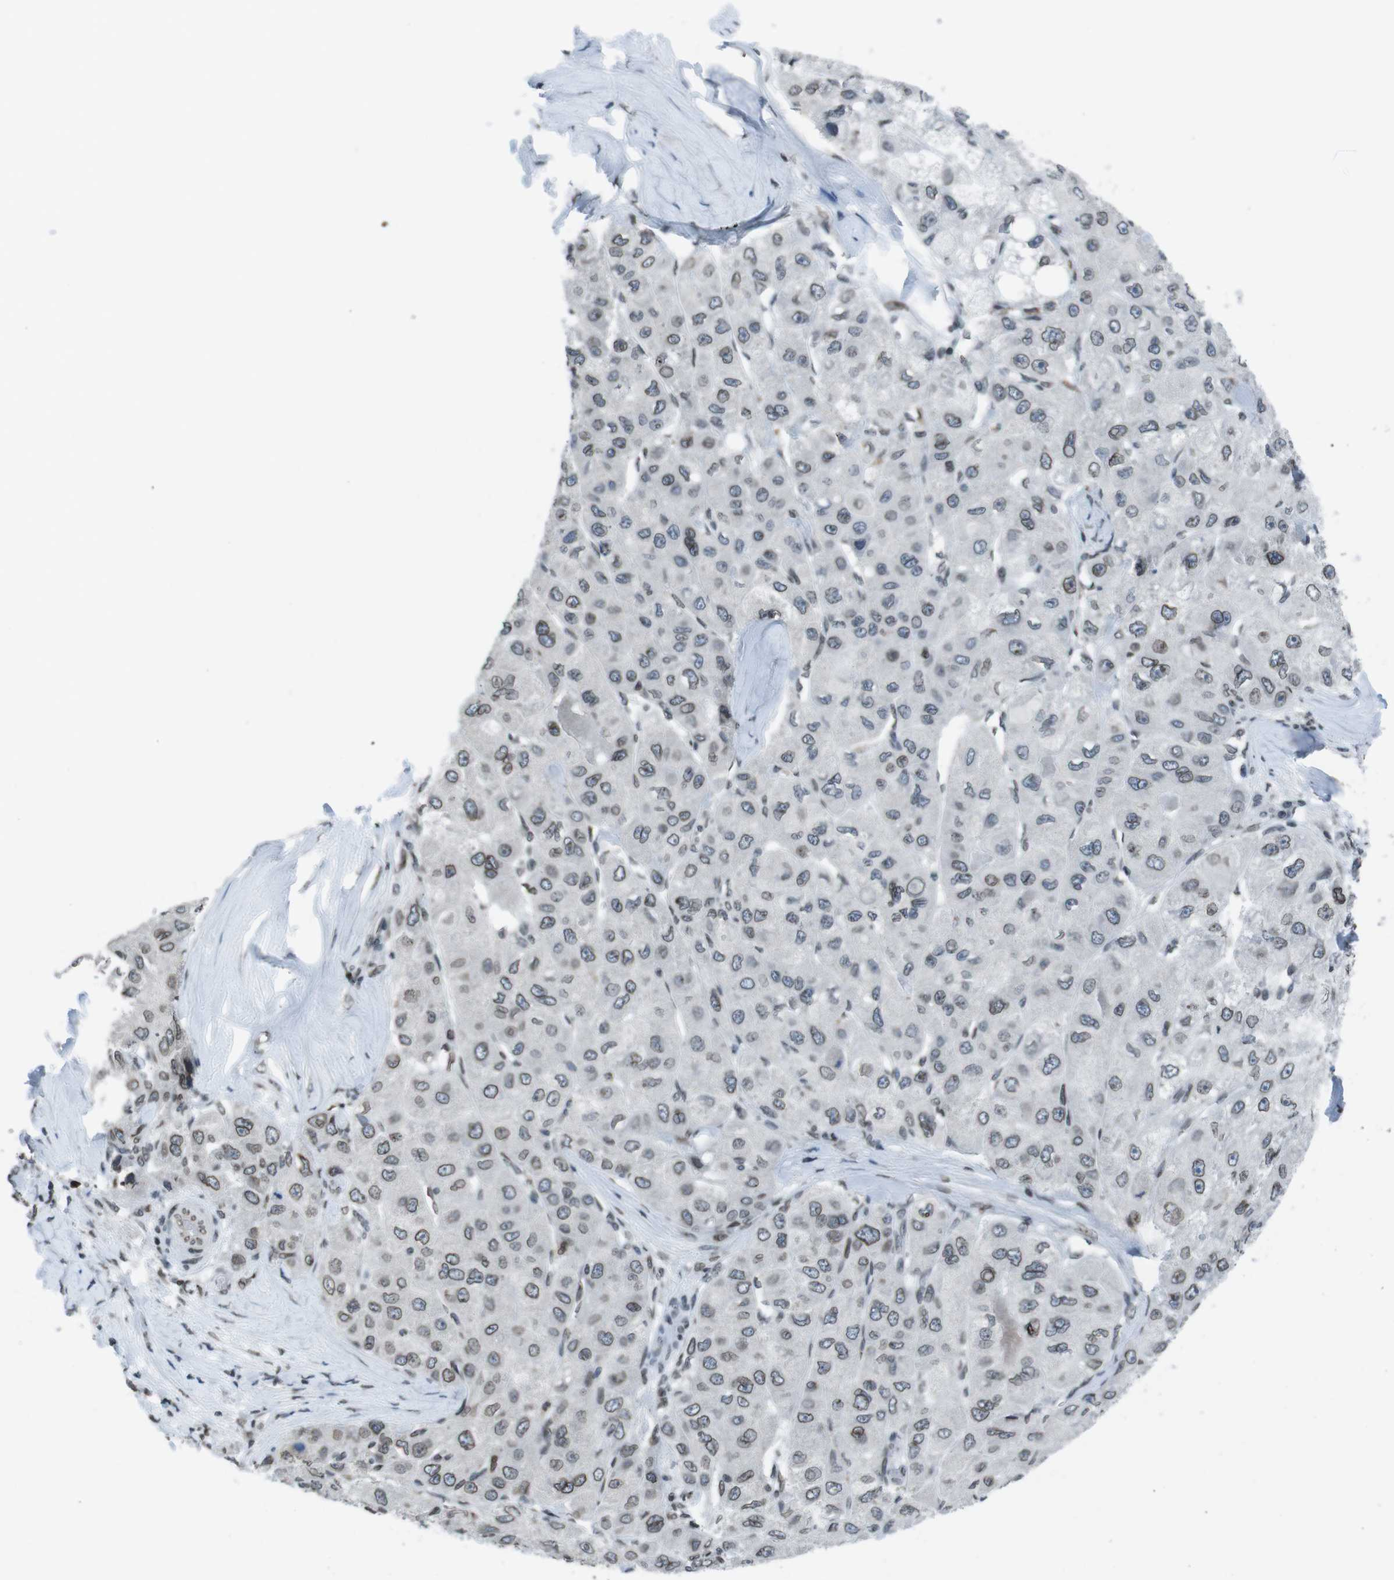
{"staining": {"intensity": "moderate", "quantity": ">75%", "location": "cytoplasmic/membranous,nuclear"}, "tissue": "liver cancer", "cell_type": "Tumor cells", "image_type": "cancer", "snomed": [{"axis": "morphology", "description": "Carcinoma, Hepatocellular, NOS"}, {"axis": "topography", "description": "Liver"}], "caption": "Approximately >75% of tumor cells in human hepatocellular carcinoma (liver) reveal moderate cytoplasmic/membranous and nuclear protein positivity as visualized by brown immunohistochemical staining.", "gene": "MAD1L1", "patient": {"sex": "male", "age": 80}}